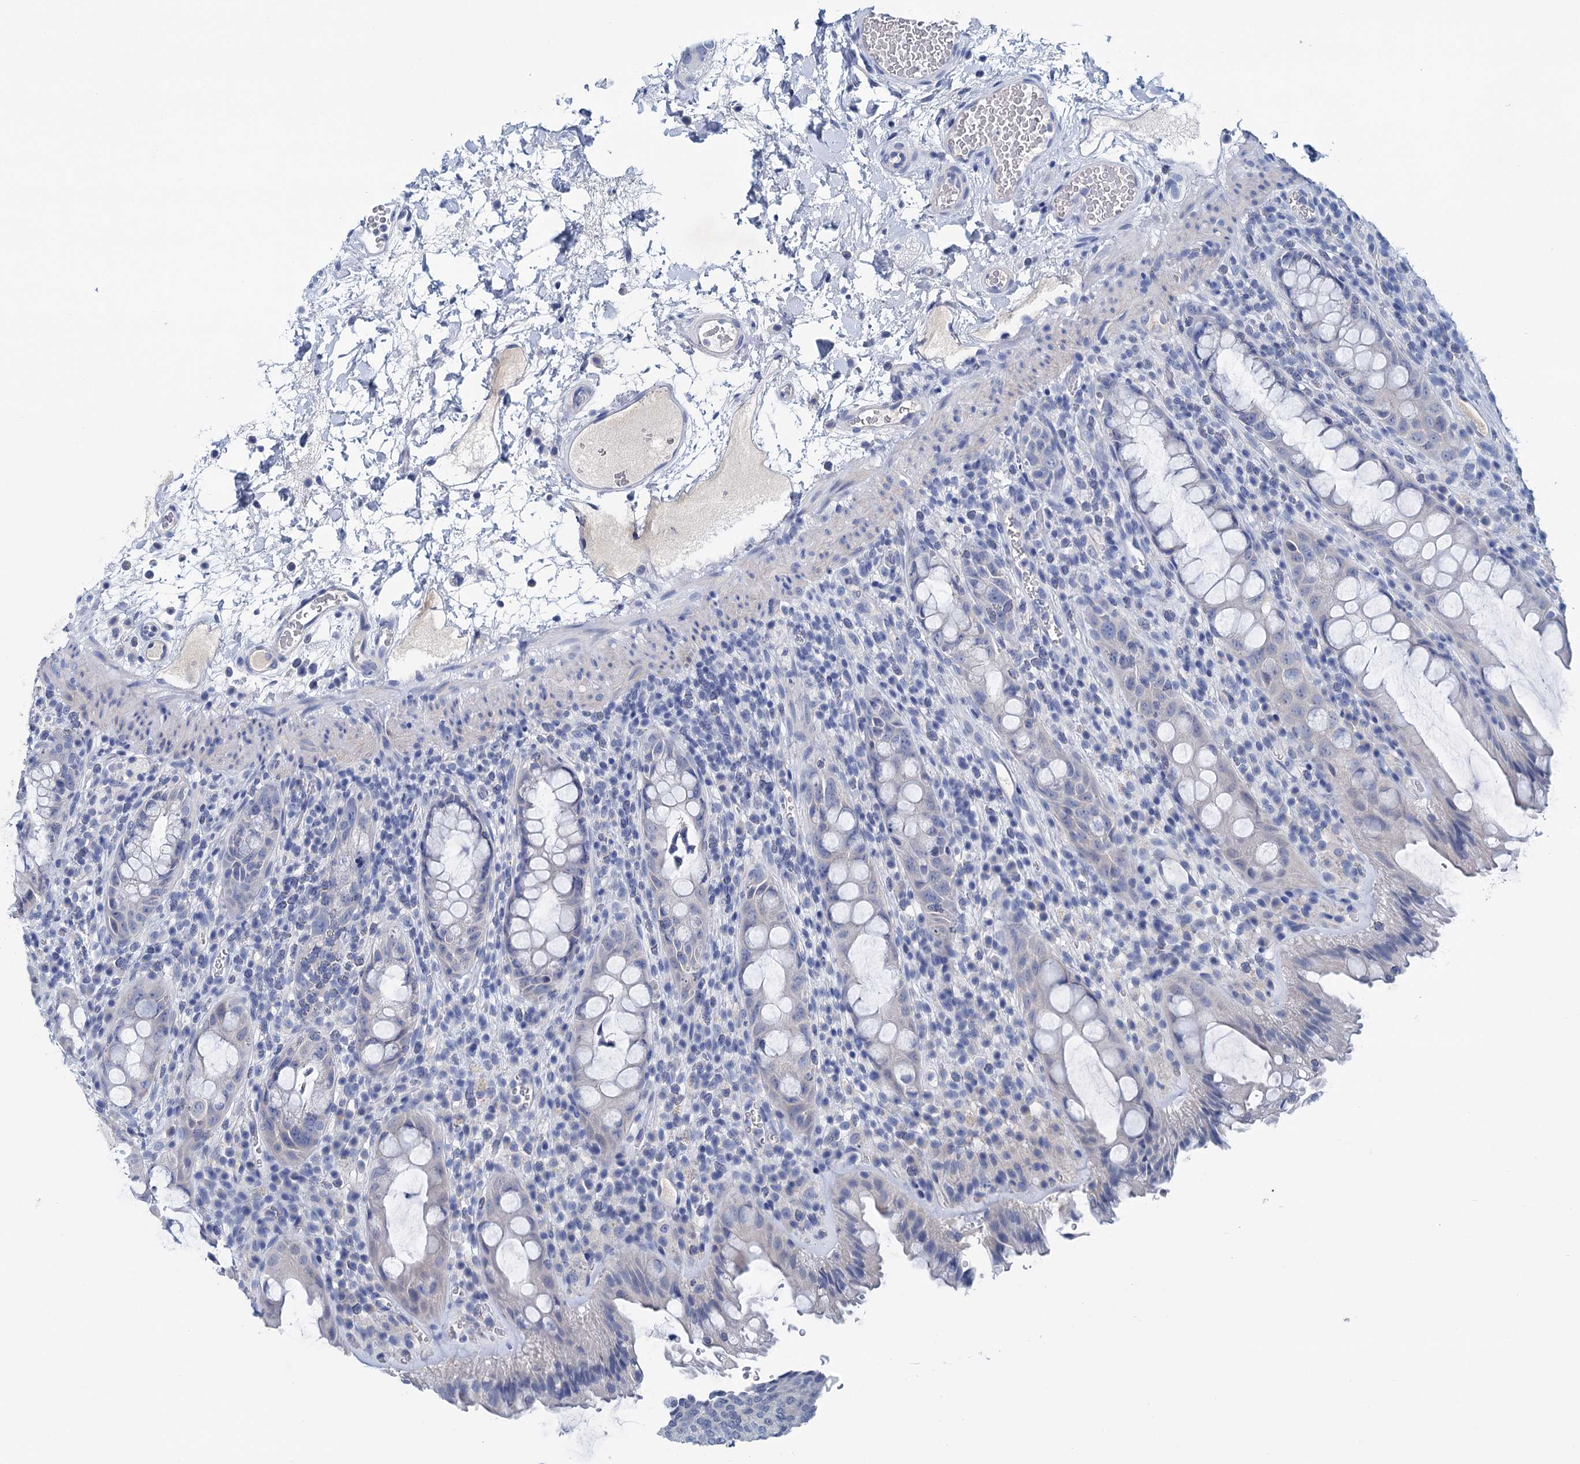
{"staining": {"intensity": "negative", "quantity": "none", "location": "none"}, "tissue": "rectum", "cell_type": "Glandular cells", "image_type": "normal", "snomed": [{"axis": "morphology", "description": "Normal tissue, NOS"}, {"axis": "topography", "description": "Rectum"}], "caption": "Glandular cells are negative for brown protein staining in normal rectum.", "gene": "MYOZ3", "patient": {"sex": "female", "age": 57}}